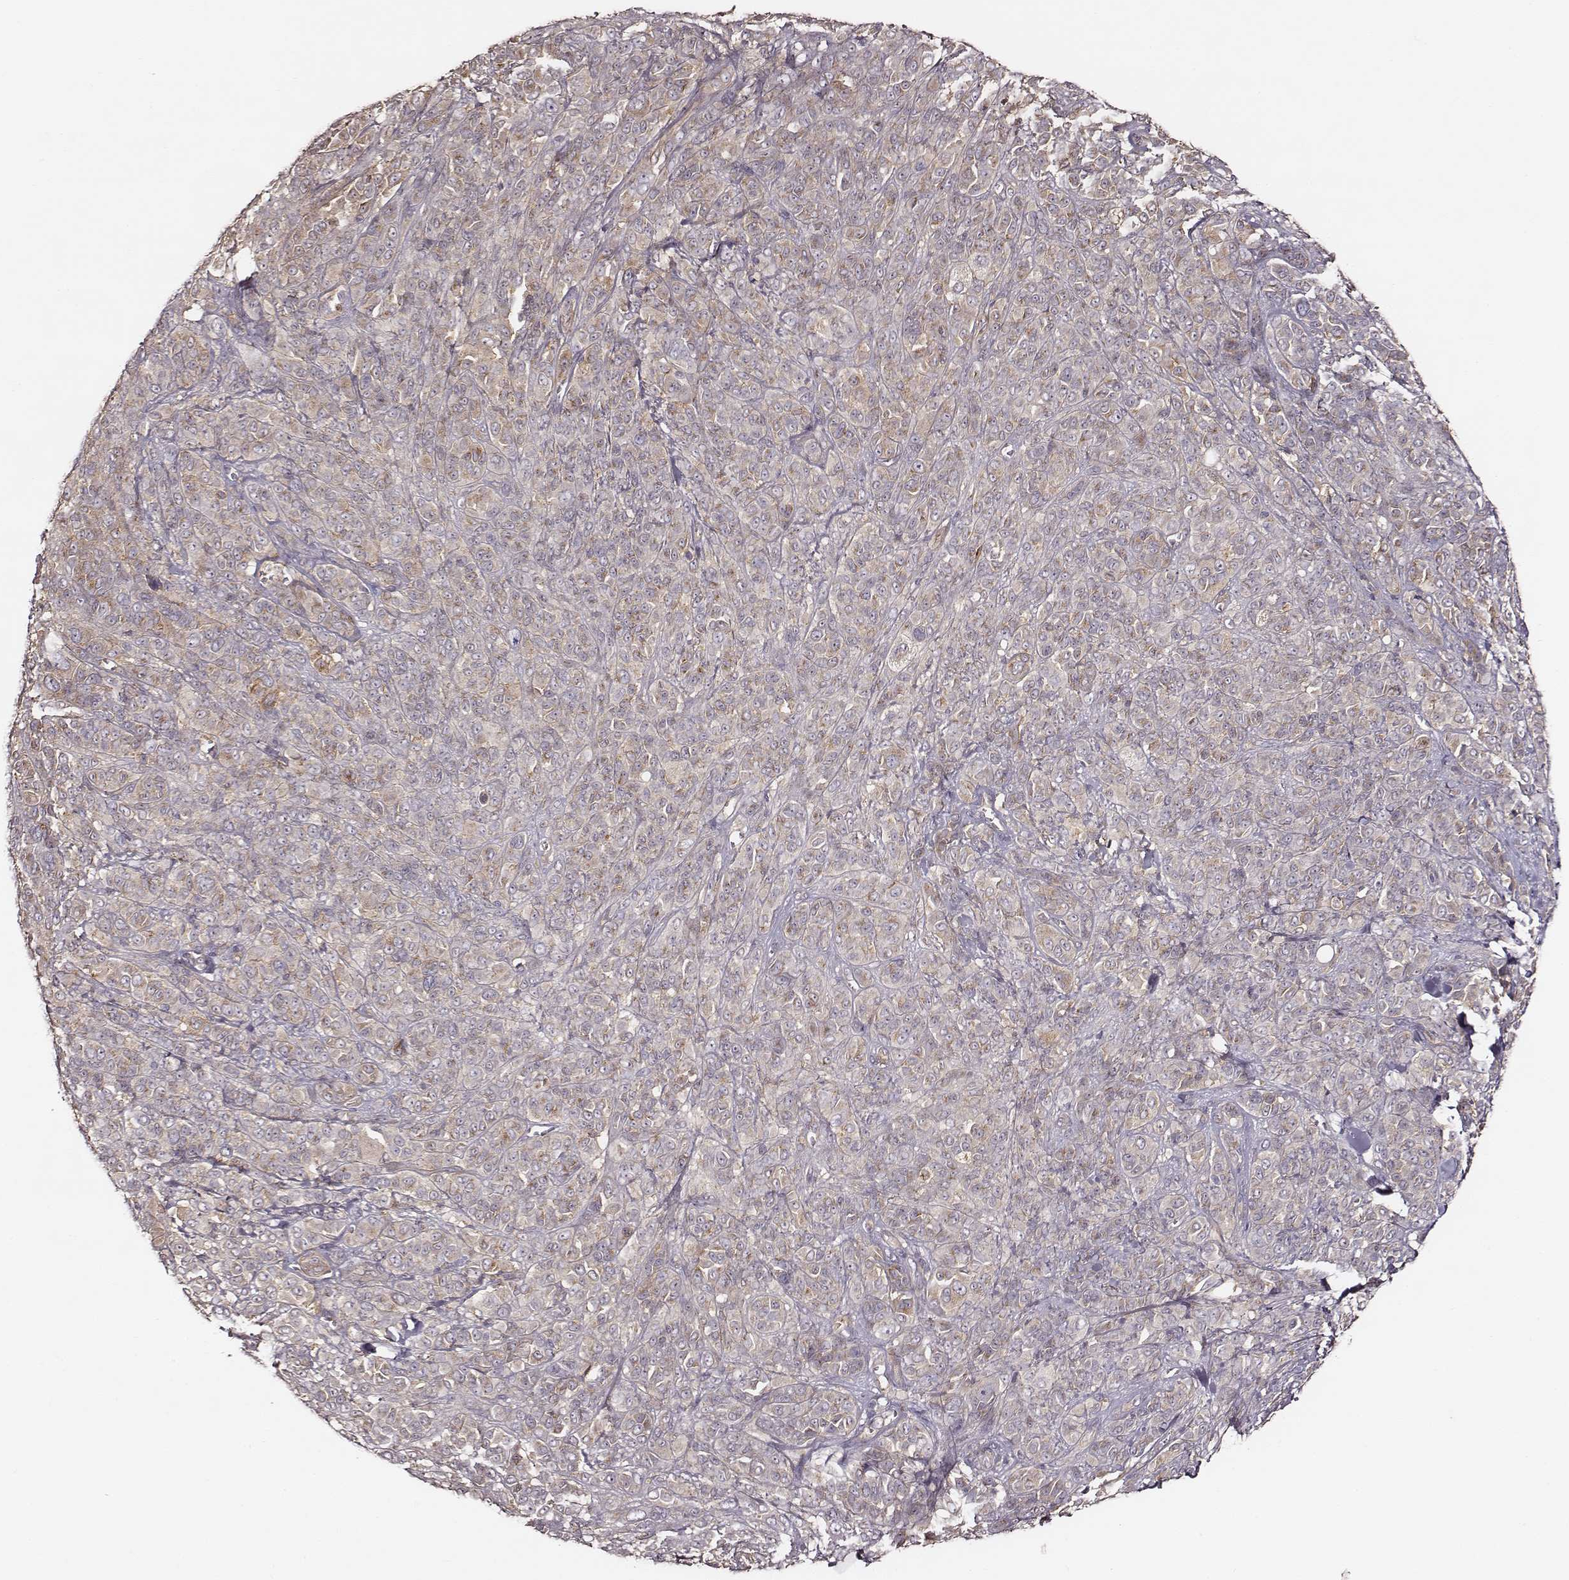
{"staining": {"intensity": "weak", "quantity": "25%-75%", "location": "cytoplasmic/membranous"}, "tissue": "melanoma", "cell_type": "Tumor cells", "image_type": "cancer", "snomed": [{"axis": "morphology", "description": "Malignant melanoma, NOS"}, {"axis": "topography", "description": "Skin"}], "caption": "This is a micrograph of immunohistochemistry staining of melanoma, which shows weak positivity in the cytoplasmic/membranous of tumor cells.", "gene": "VPS26A", "patient": {"sex": "female", "age": 87}}